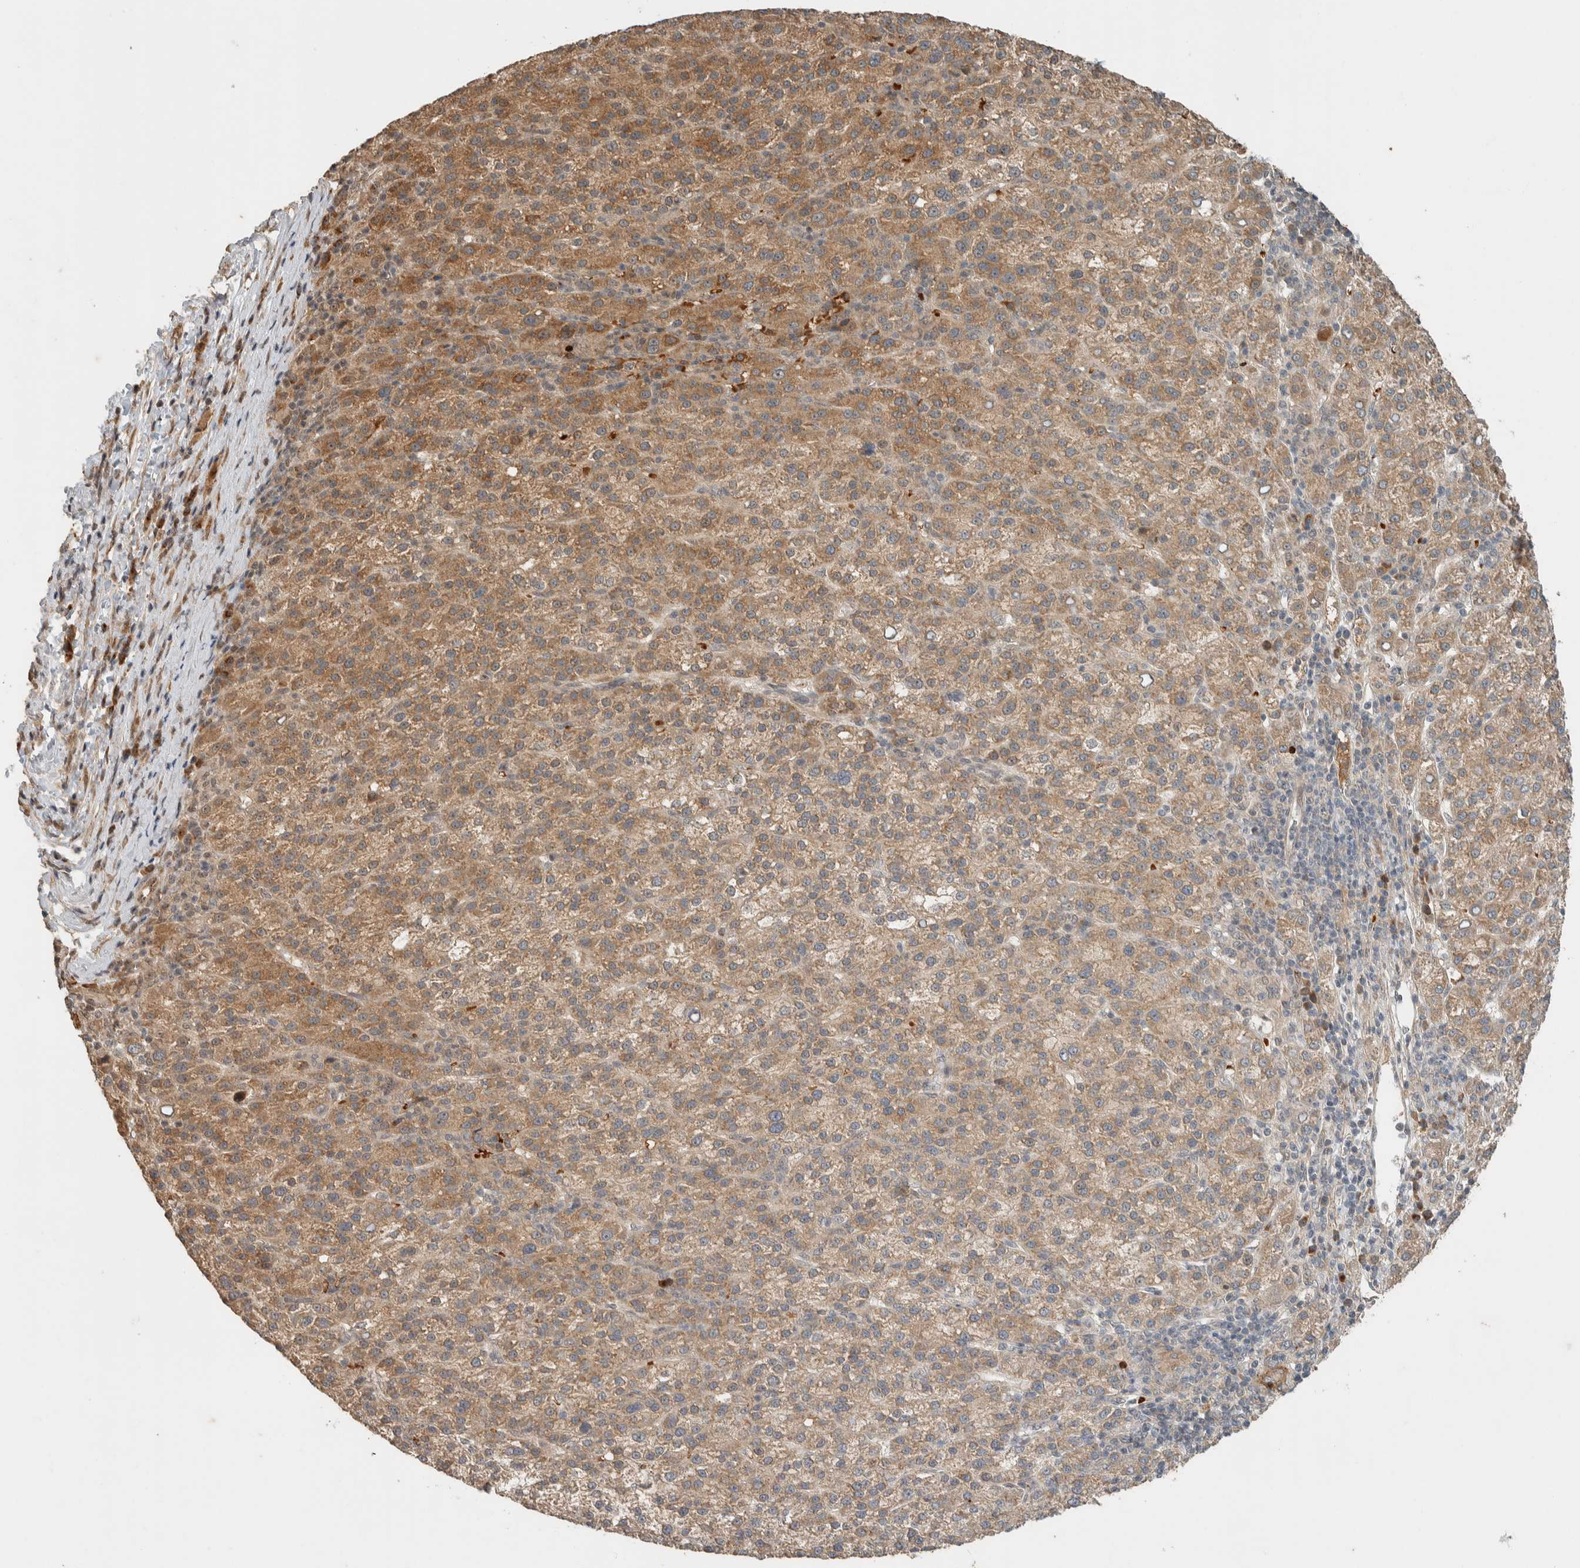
{"staining": {"intensity": "moderate", "quantity": ">75%", "location": "cytoplasmic/membranous"}, "tissue": "liver cancer", "cell_type": "Tumor cells", "image_type": "cancer", "snomed": [{"axis": "morphology", "description": "Carcinoma, Hepatocellular, NOS"}, {"axis": "topography", "description": "Liver"}], "caption": "Liver cancer stained for a protein (brown) displays moderate cytoplasmic/membranous positive expression in about >75% of tumor cells.", "gene": "ZBTB2", "patient": {"sex": "female", "age": 58}}